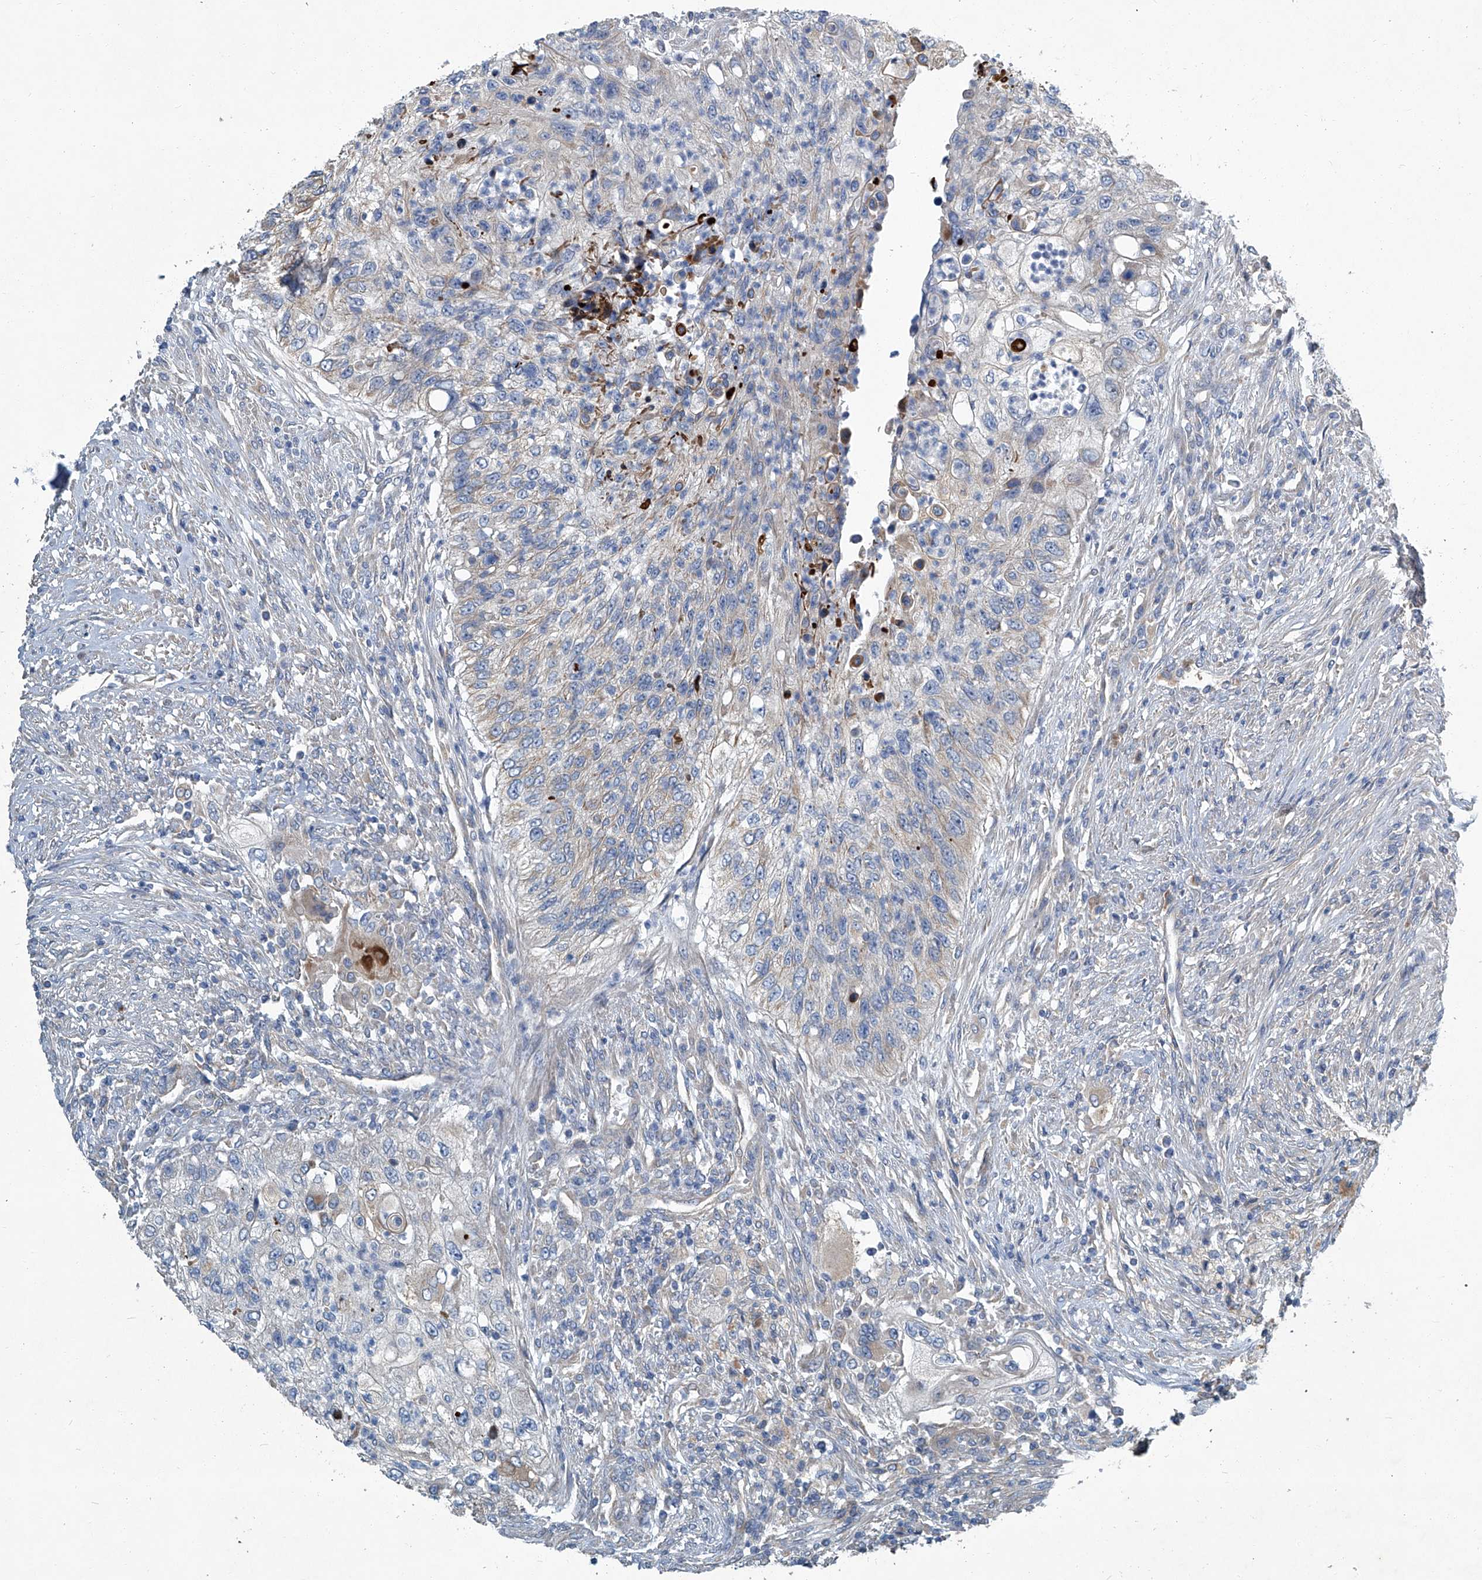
{"staining": {"intensity": "moderate", "quantity": "<25%", "location": "cytoplasmic/membranous"}, "tissue": "urothelial cancer", "cell_type": "Tumor cells", "image_type": "cancer", "snomed": [{"axis": "morphology", "description": "Urothelial carcinoma, High grade"}, {"axis": "topography", "description": "Urinary bladder"}], "caption": "Protein expression analysis of human urothelial carcinoma (high-grade) reveals moderate cytoplasmic/membranous positivity in approximately <25% of tumor cells.", "gene": "SLC26A11", "patient": {"sex": "female", "age": 60}}